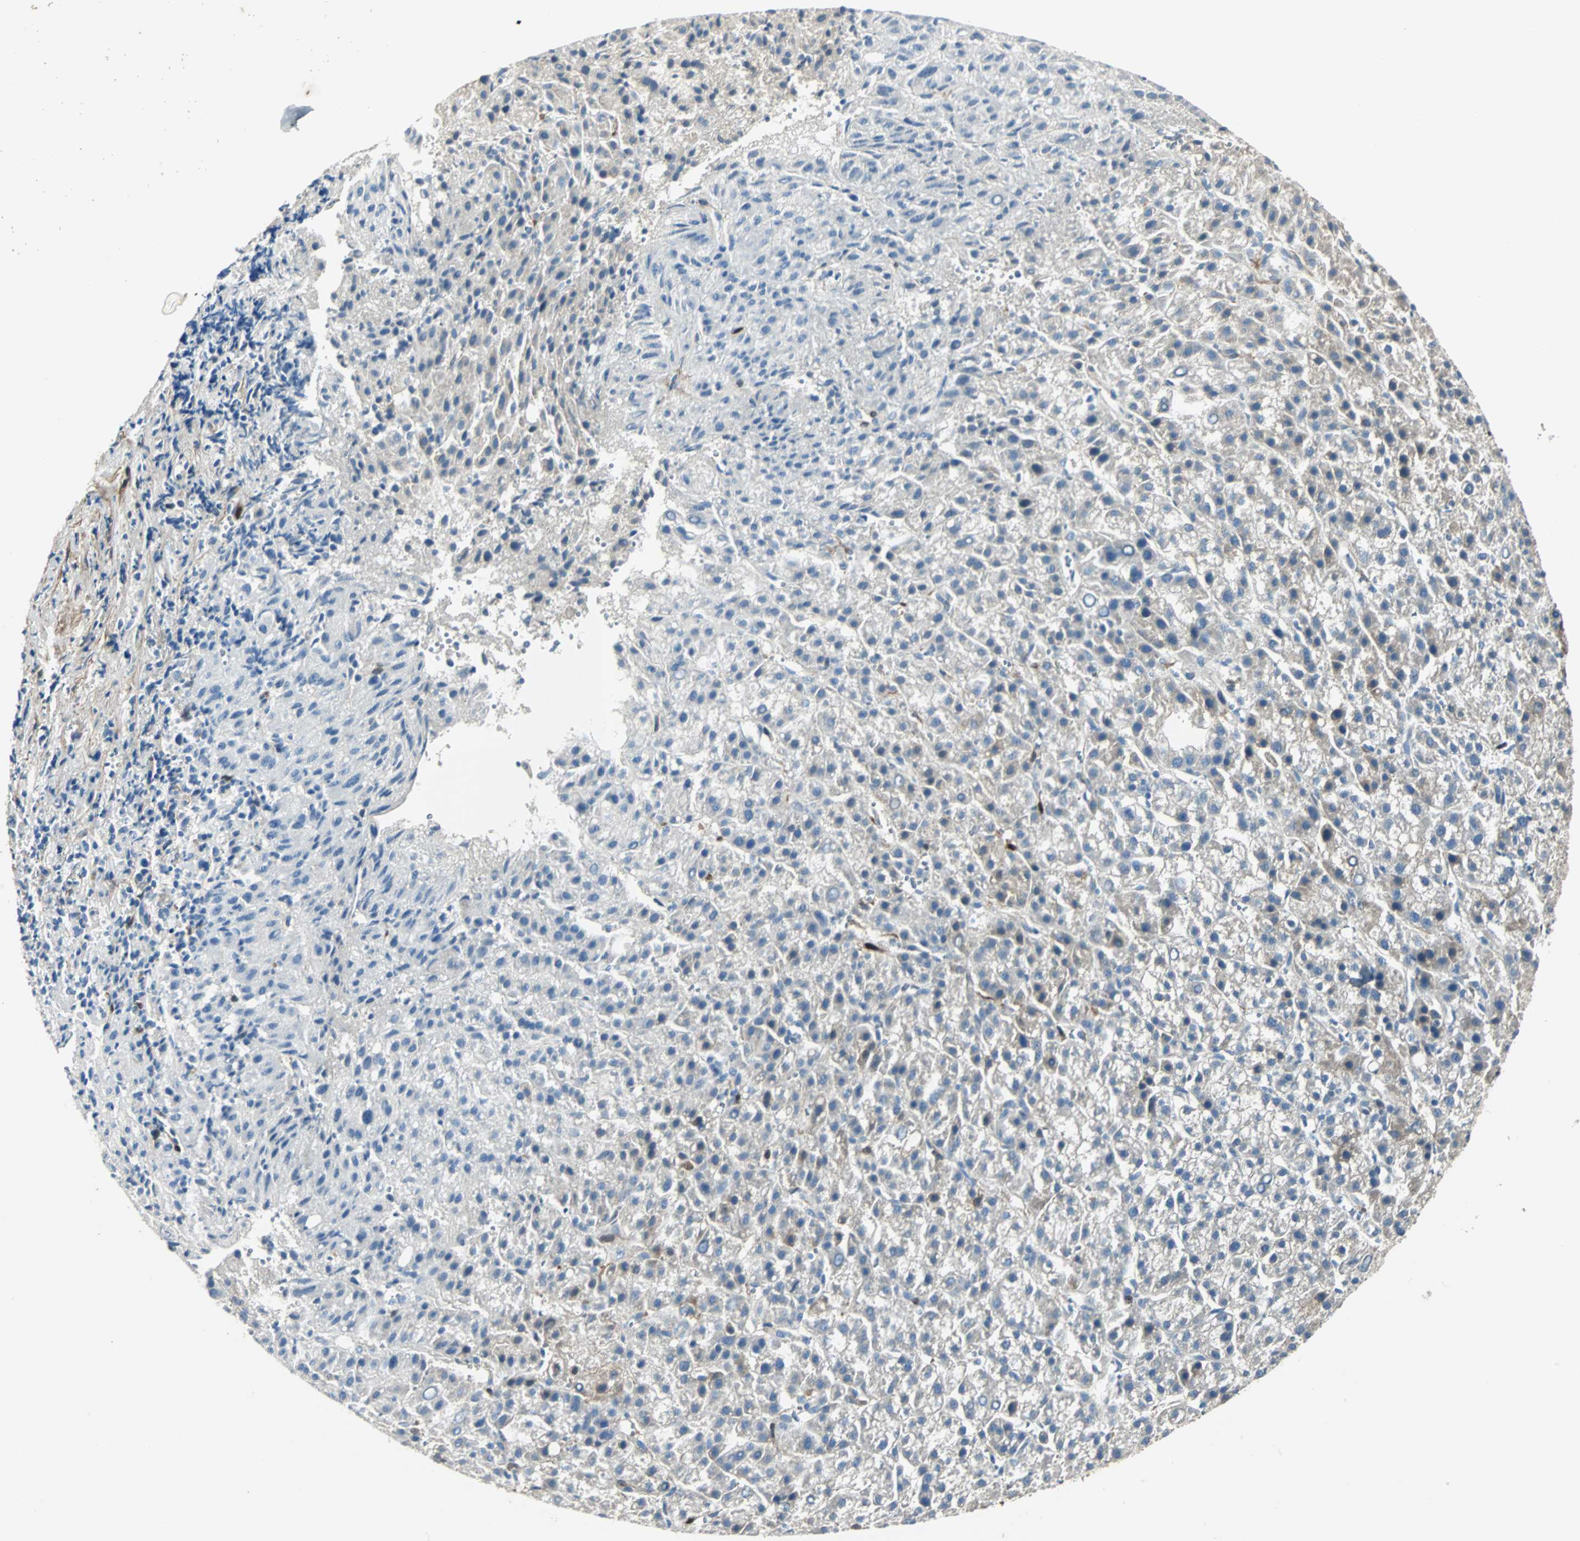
{"staining": {"intensity": "weak", "quantity": "25%-75%", "location": "cytoplasmic/membranous"}, "tissue": "liver cancer", "cell_type": "Tumor cells", "image_type": "cancer", "snomed": [{"axis": "morphology", "description": "Carcinoma, Hepatocellular, NOS"}, {"axis": "topography", "description": "Liver"}], "caption": "IHC image of neoplastic tissue: human liver cancer stained using immunohistochemistry (IHC) exhibits low levels of weak protein expression localized specifically in the cytoplasmic/membranous of tumor cells, appearing as a cytoplasmic/membranous brown color.", "gene": "FHL2", "patient": {"sex": "female", "age": 58}}